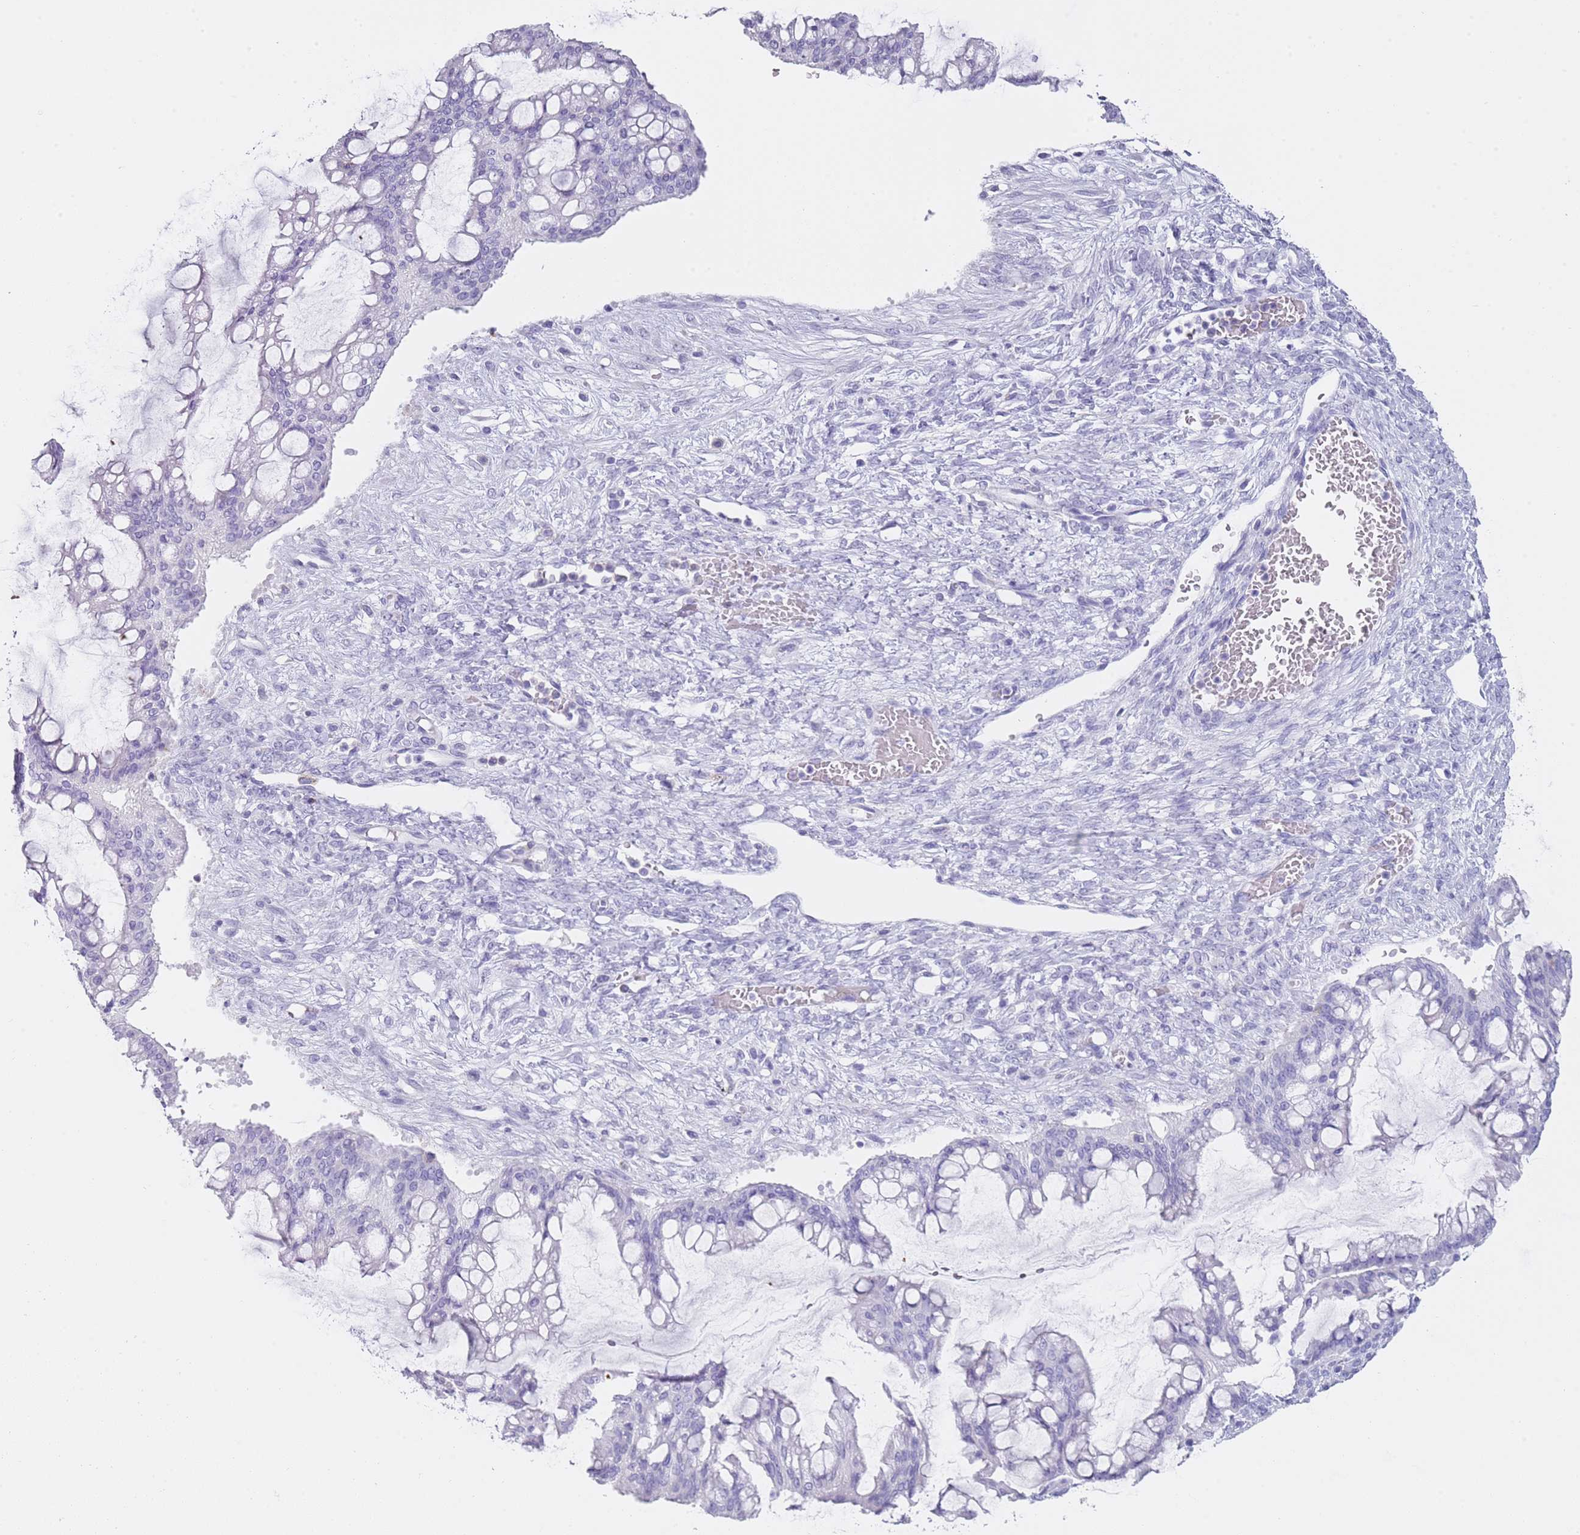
{"staining": {"intensity": "negative", "quantity": "none", "location": "none"}, "tissue": "ovarian cancer", "cell_type": "Tumor cells", "image_type": "cancer", "snomed": [{"axis": "morphology", "description": "Cystadenocarcinoma, mucinous, NOS"}, {"axis": "topography", "description": "Ovary"}], "caption": "Immunohistochemistry (IHC) image of neoplastic tissue: ovarian cancer (mucinous cystadenocarcinoma) stained with DAB displays no significant protein staining in tumor cells.", "gene": "NBPF20", "patient": {"sex": "female", "age": 73}}